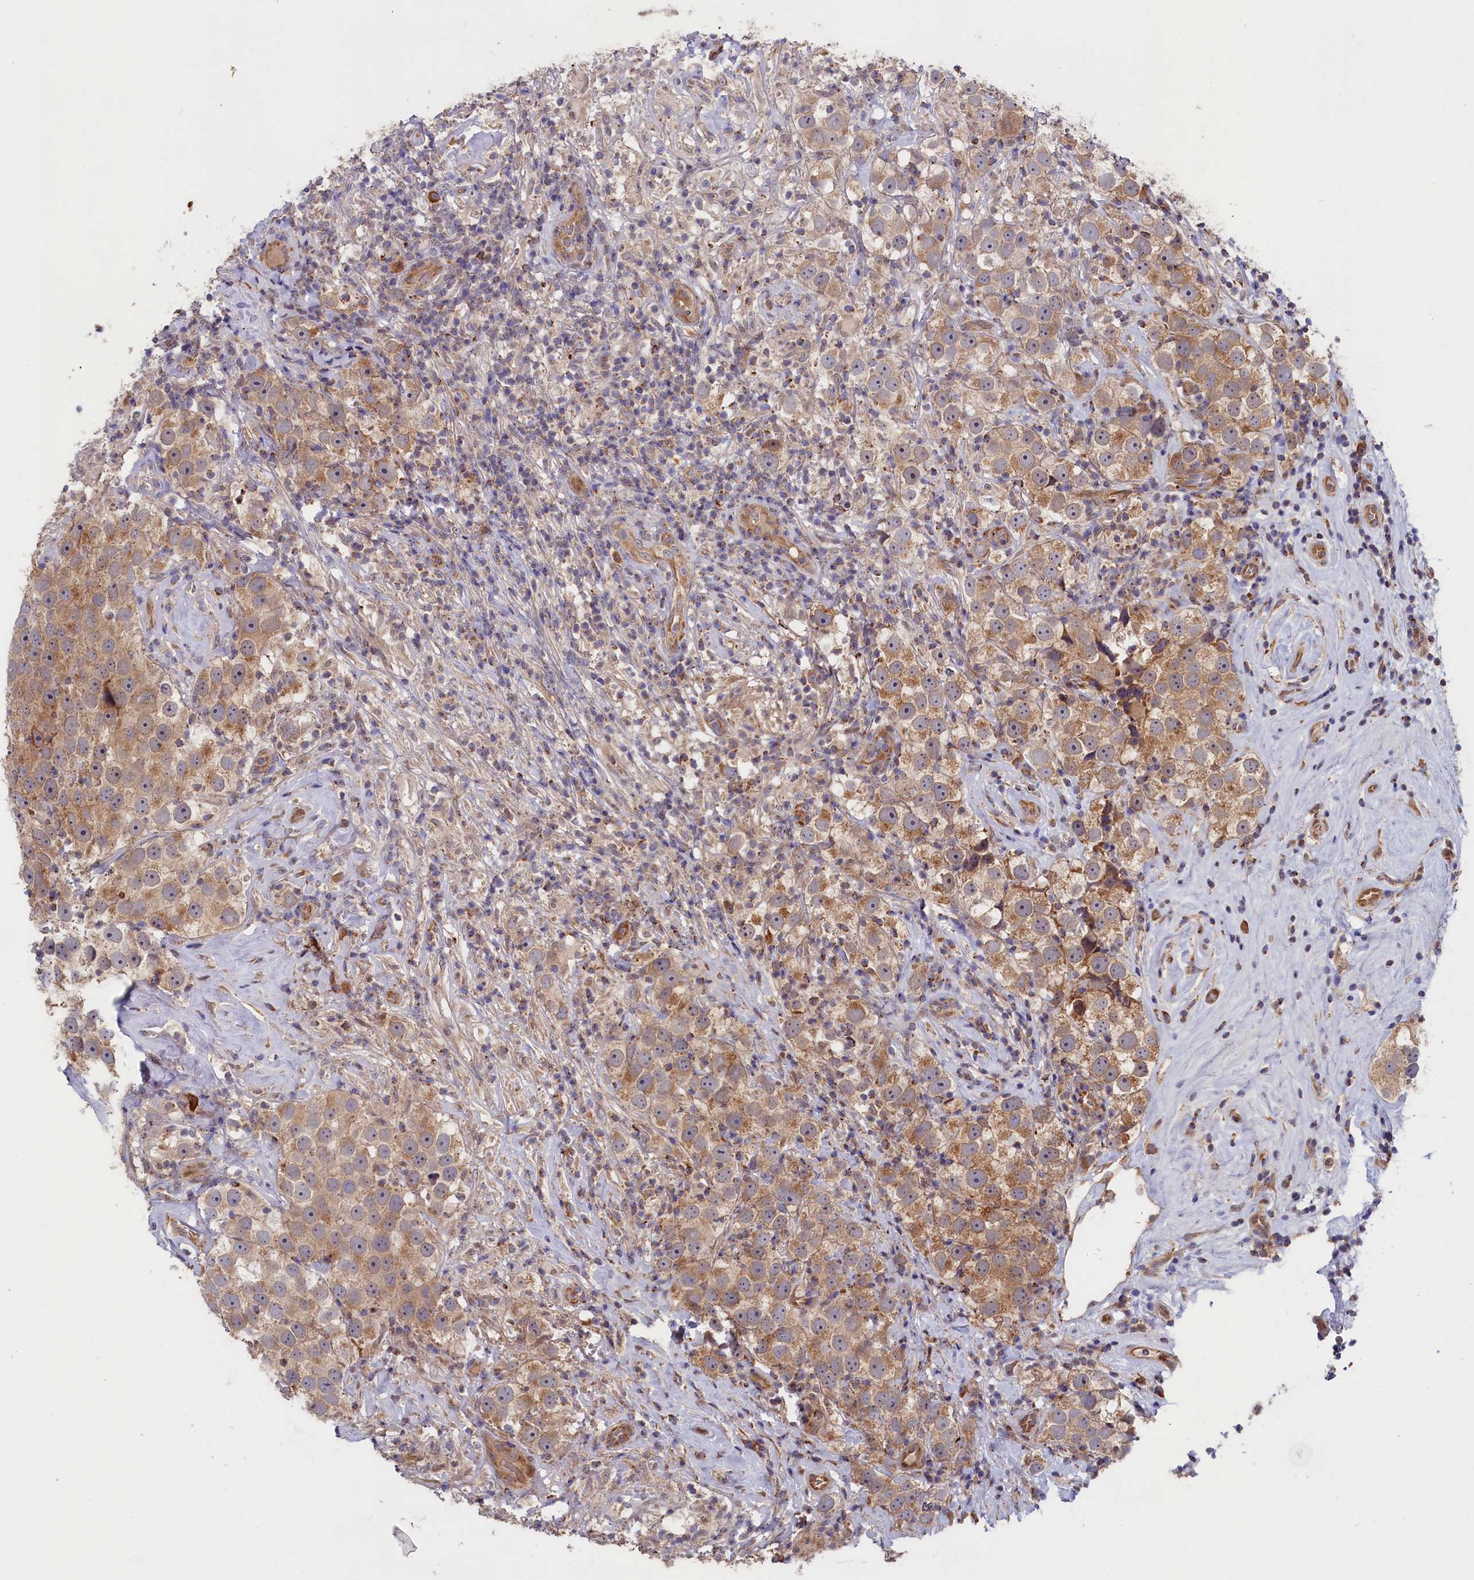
{"staining": {"intensity": "moderate", "quantity": ">75%", "location": "cytoplasmic/membranous"}, "tissue": "testis cancer", "cell_type": "Tumor cells", "image_type": "cancer", "snomed": [{"axis": "morphology", "description": "Seminoma, NOS"}, {"axis": "topography", "description": "Testis"}], "caption": "This is an image of immunohistochemistry staining of testis cancer (seminoma), which shows moderate expression in the cytoplasmic/membranous of tumor cells.", "gene": "CEP44", "patient": {"sex": "male", "age": 49}}